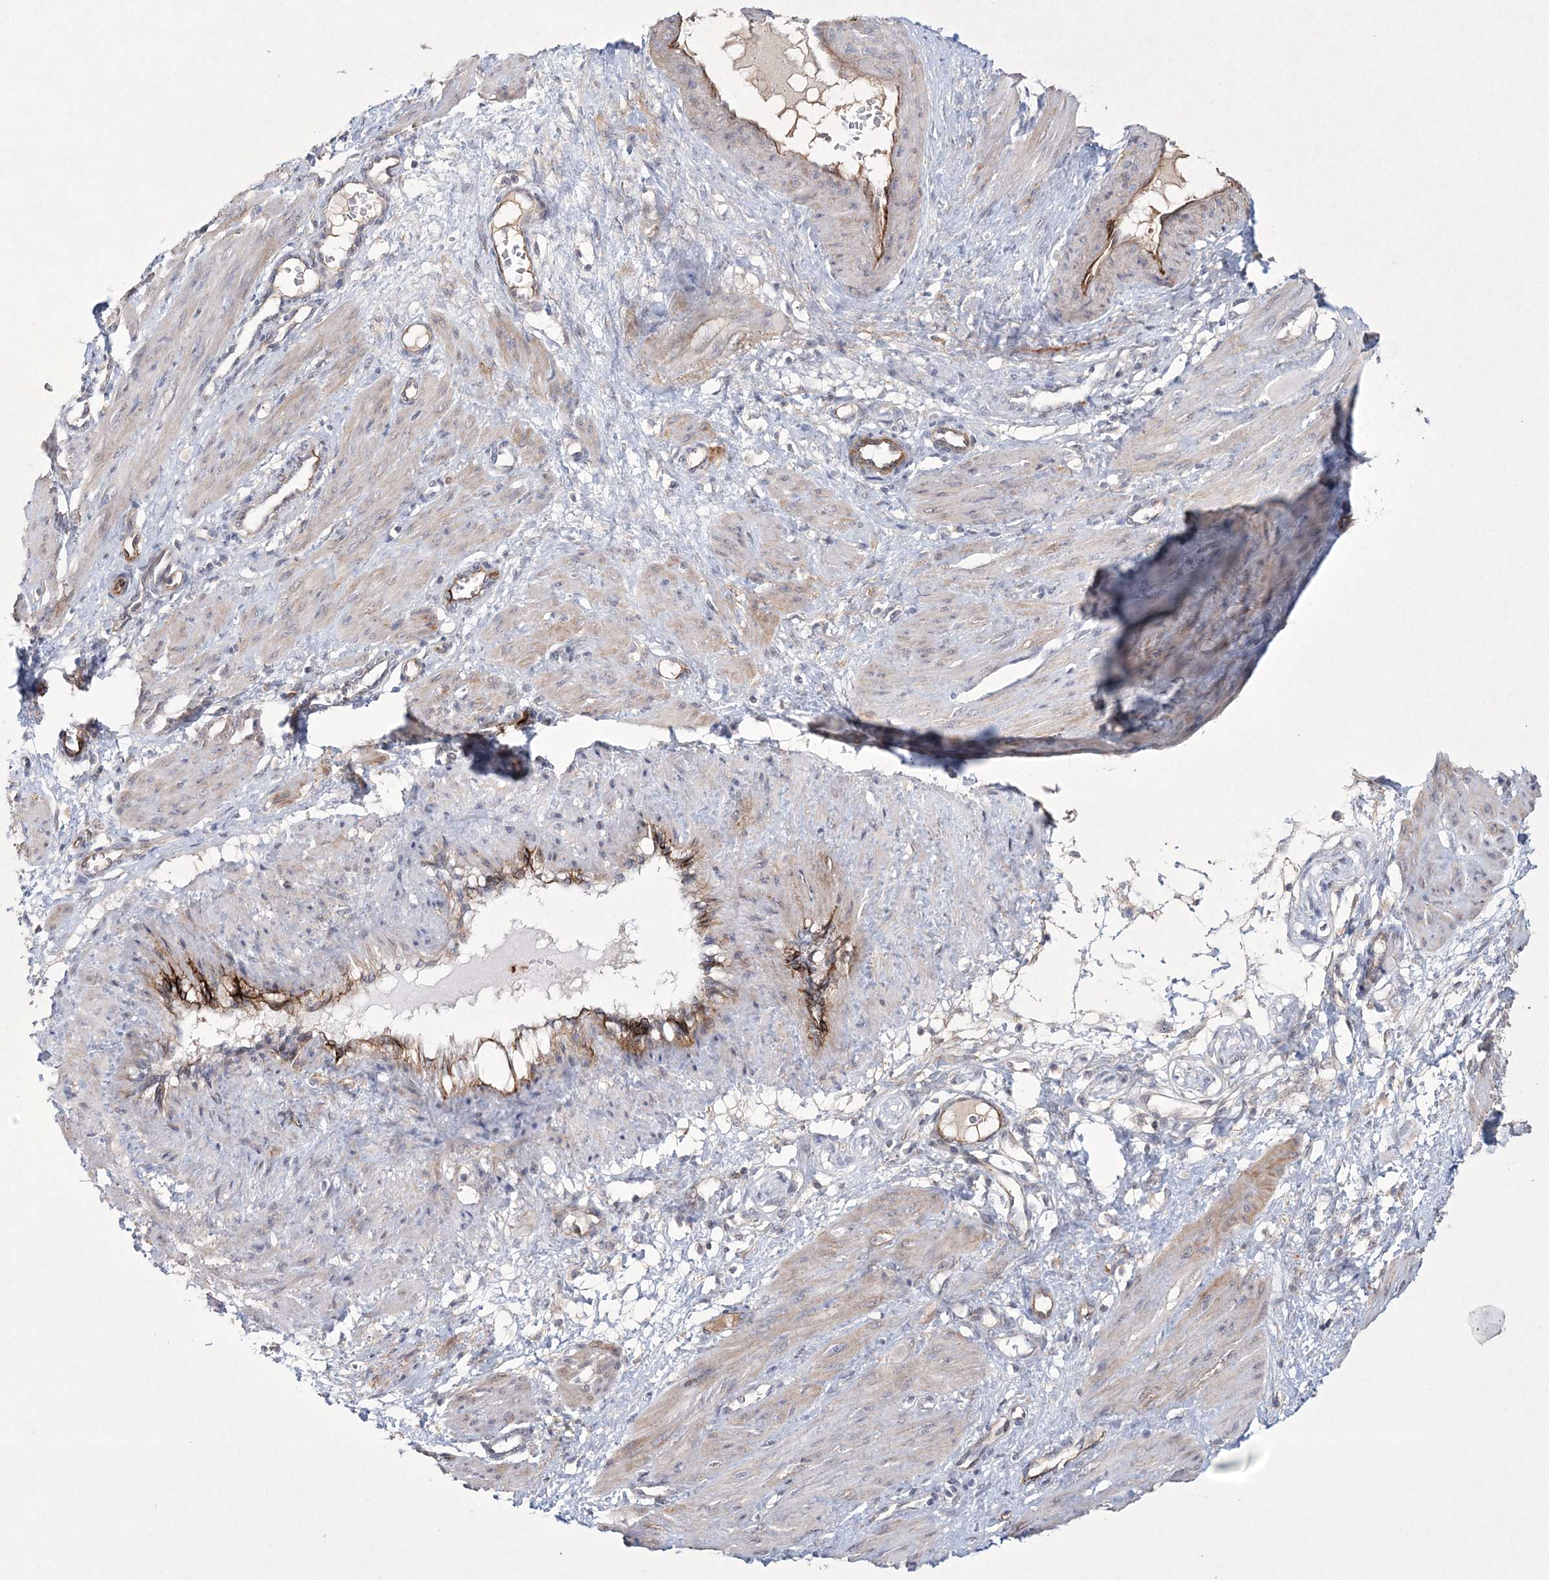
{"staining": {"intensity": "weak", "quantity": "<25%", "location": "cytoplasmic/membranous"}, "tissue": "smooth muscle", "cell_type": "Smooth muscle cells", "image_type": "normal", "snomed": [{"axis": "morphology", "description": "Normal tissue, NOS"}, {"axis": "topography", "description": "Endometrium"}], "caption": "Immunohistochemistry histopathology image of benign smooth muscle stained for a protein (brown), which reveals no staining in smooth muscle cells.", "gene": "DPCD", "patient": {"sex": "female", "age": 33}}